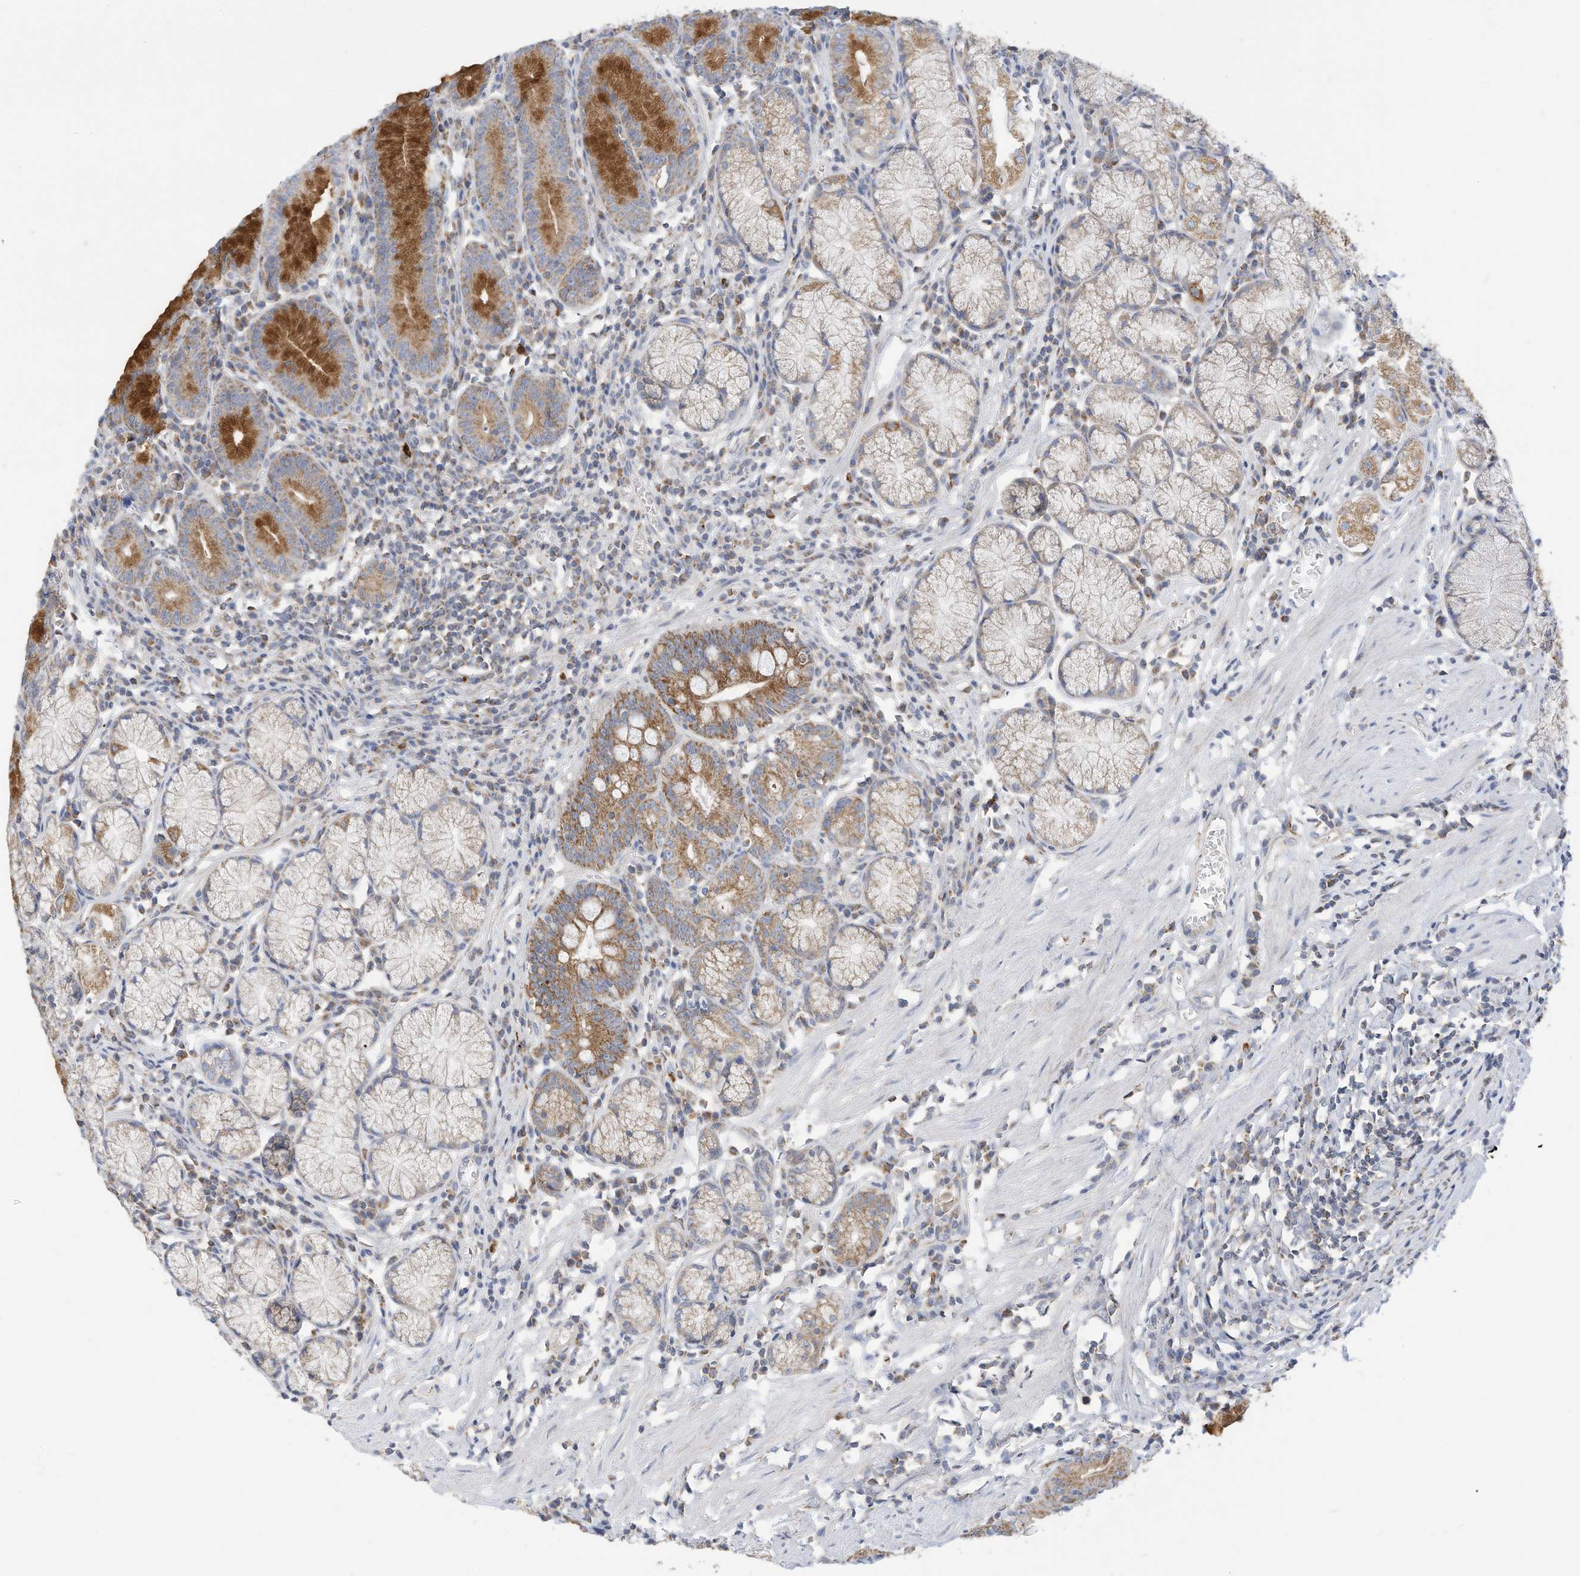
{"staining": {"intensity": "strong", "quantity": ">75%", "location": "cytoplasmic/membranous"}, "tissue": "stomach", "cell_type": "Glandular cells", "image_type": "normal", "snomed": [{"axis": "morphology", "description": "Normal tissue, NOS"}, {"axis": "topography", "description": "Stomach"}], "caption": "Stomach stained with DAB immunohistochemistry shows high levels of strong cytoplasmic/membranous staining in approximately >75% of glandular cells.", "gene": "RHOH", "patient": {"sex": "male", "age": 55}}